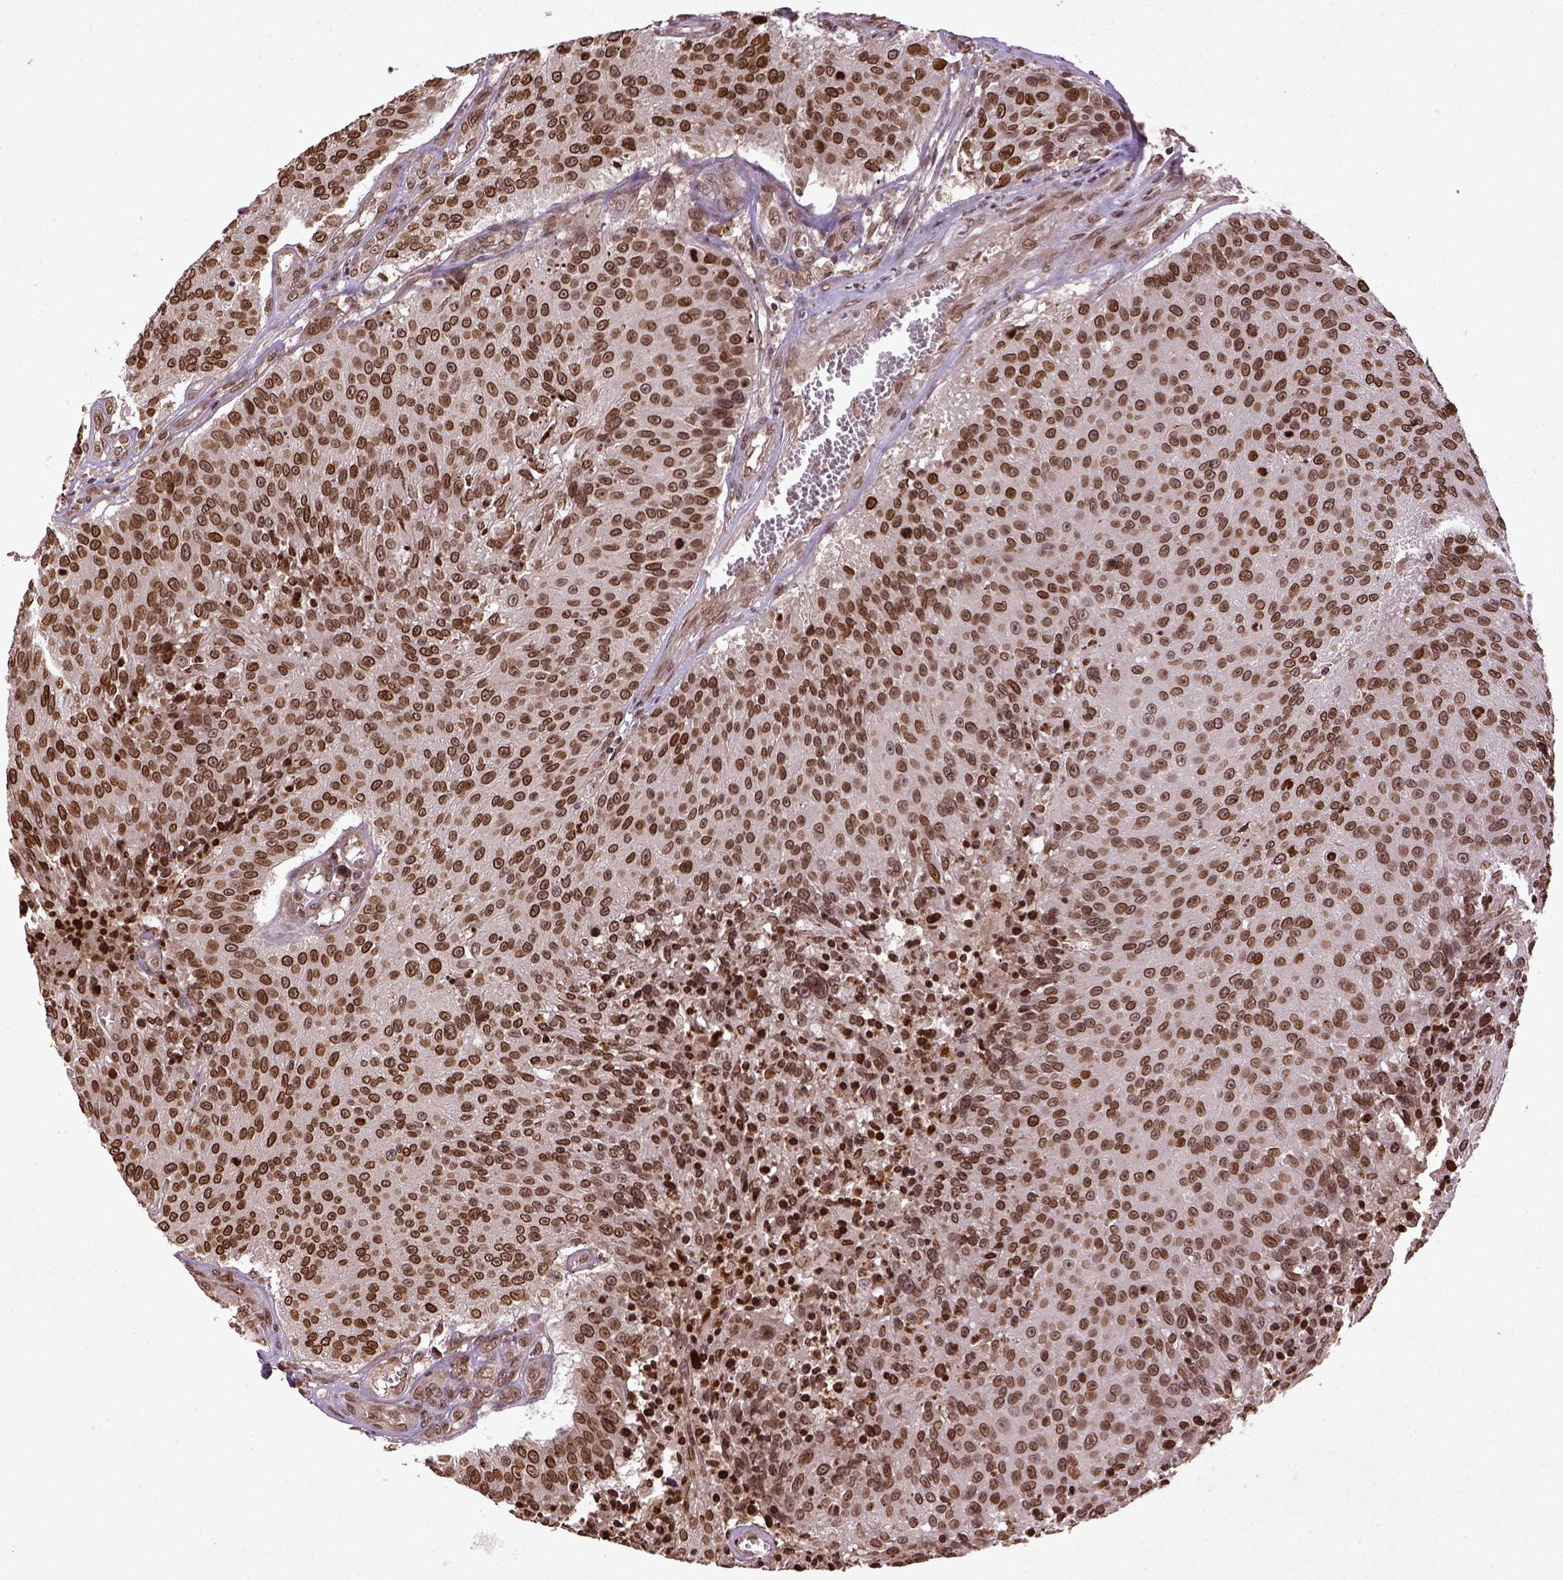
{"staining": {"intensity": "moderate", "quantity": ">75%", "location": "nuclear"}, "tissue": "urothelial cancer", "cell_type": "Tumor cells", "image_type": "cancer", "snomed": [{"axis": "morphology", "description": "Urothelial carcinoma, NOS"}, {"axis": "topography", "description": "Urinary bladder"}], "caption": "Immunohistochemical staining of urothelial cancer reveals medium levels of moderate nuclear protein expression in about >75% of tumor cells.", "gene": "BANF1", "patient": {"sex": "male", "age": 55}}